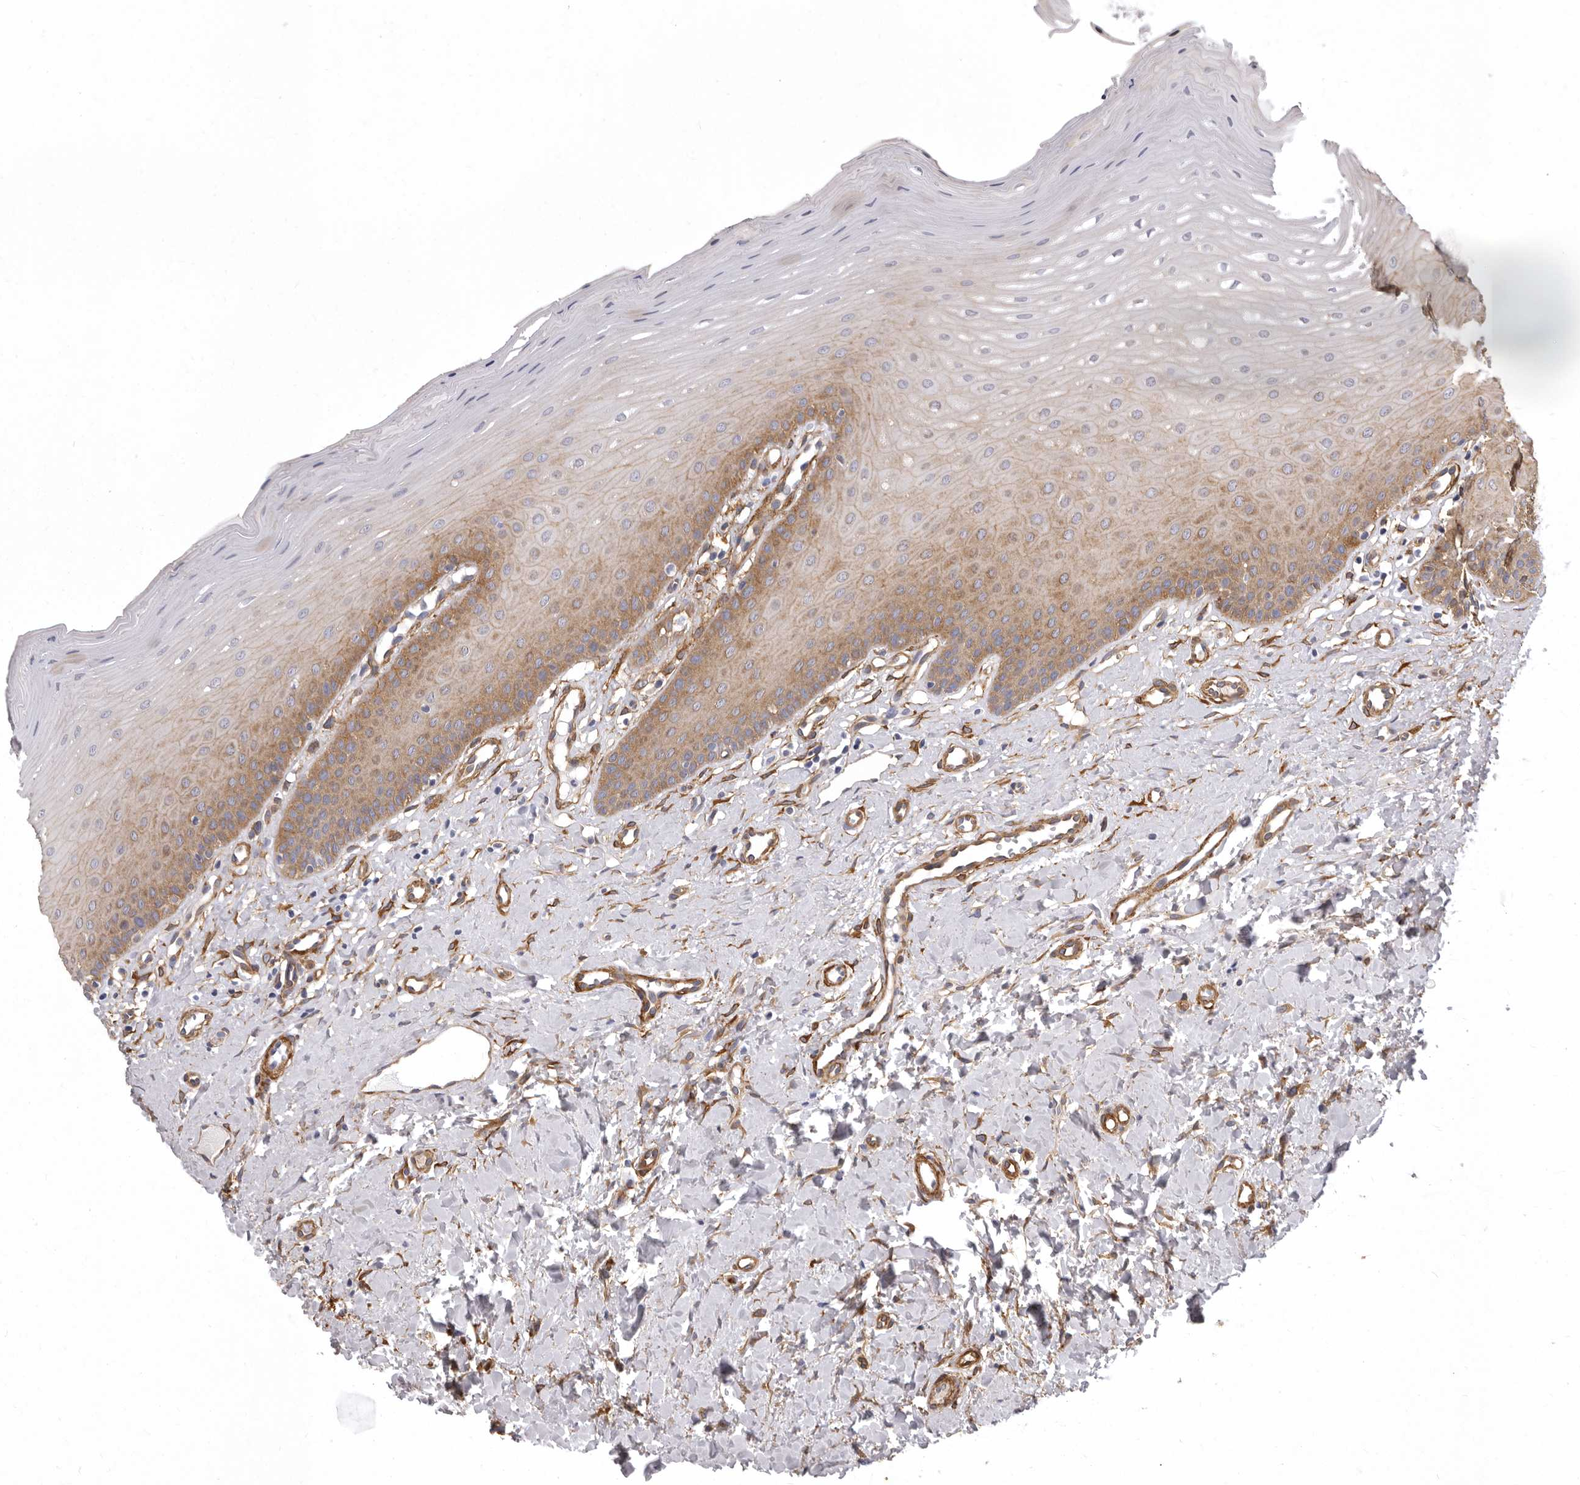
{"staining": {"intensity": "moderate", "quantity": "<25%", "location": "cytoplasmic/membranous"}, "tissue": "oral mucosa", "cell_type": "Squamous epithelial cells", "image_type": "normal", "snomed": [{"axis": "morphology", "description": "Normal tissue, NOS"}, {"axis": "topography", "description": "Oral tissue"}], "caption": "A brown stain highlights moderate cytoplasmic/membranous expression of a protein in squamous epithelial cells of unremarkable oral mucosa.", "gene": "ENAH", "patient": {"sex": "female", "age": 39}}